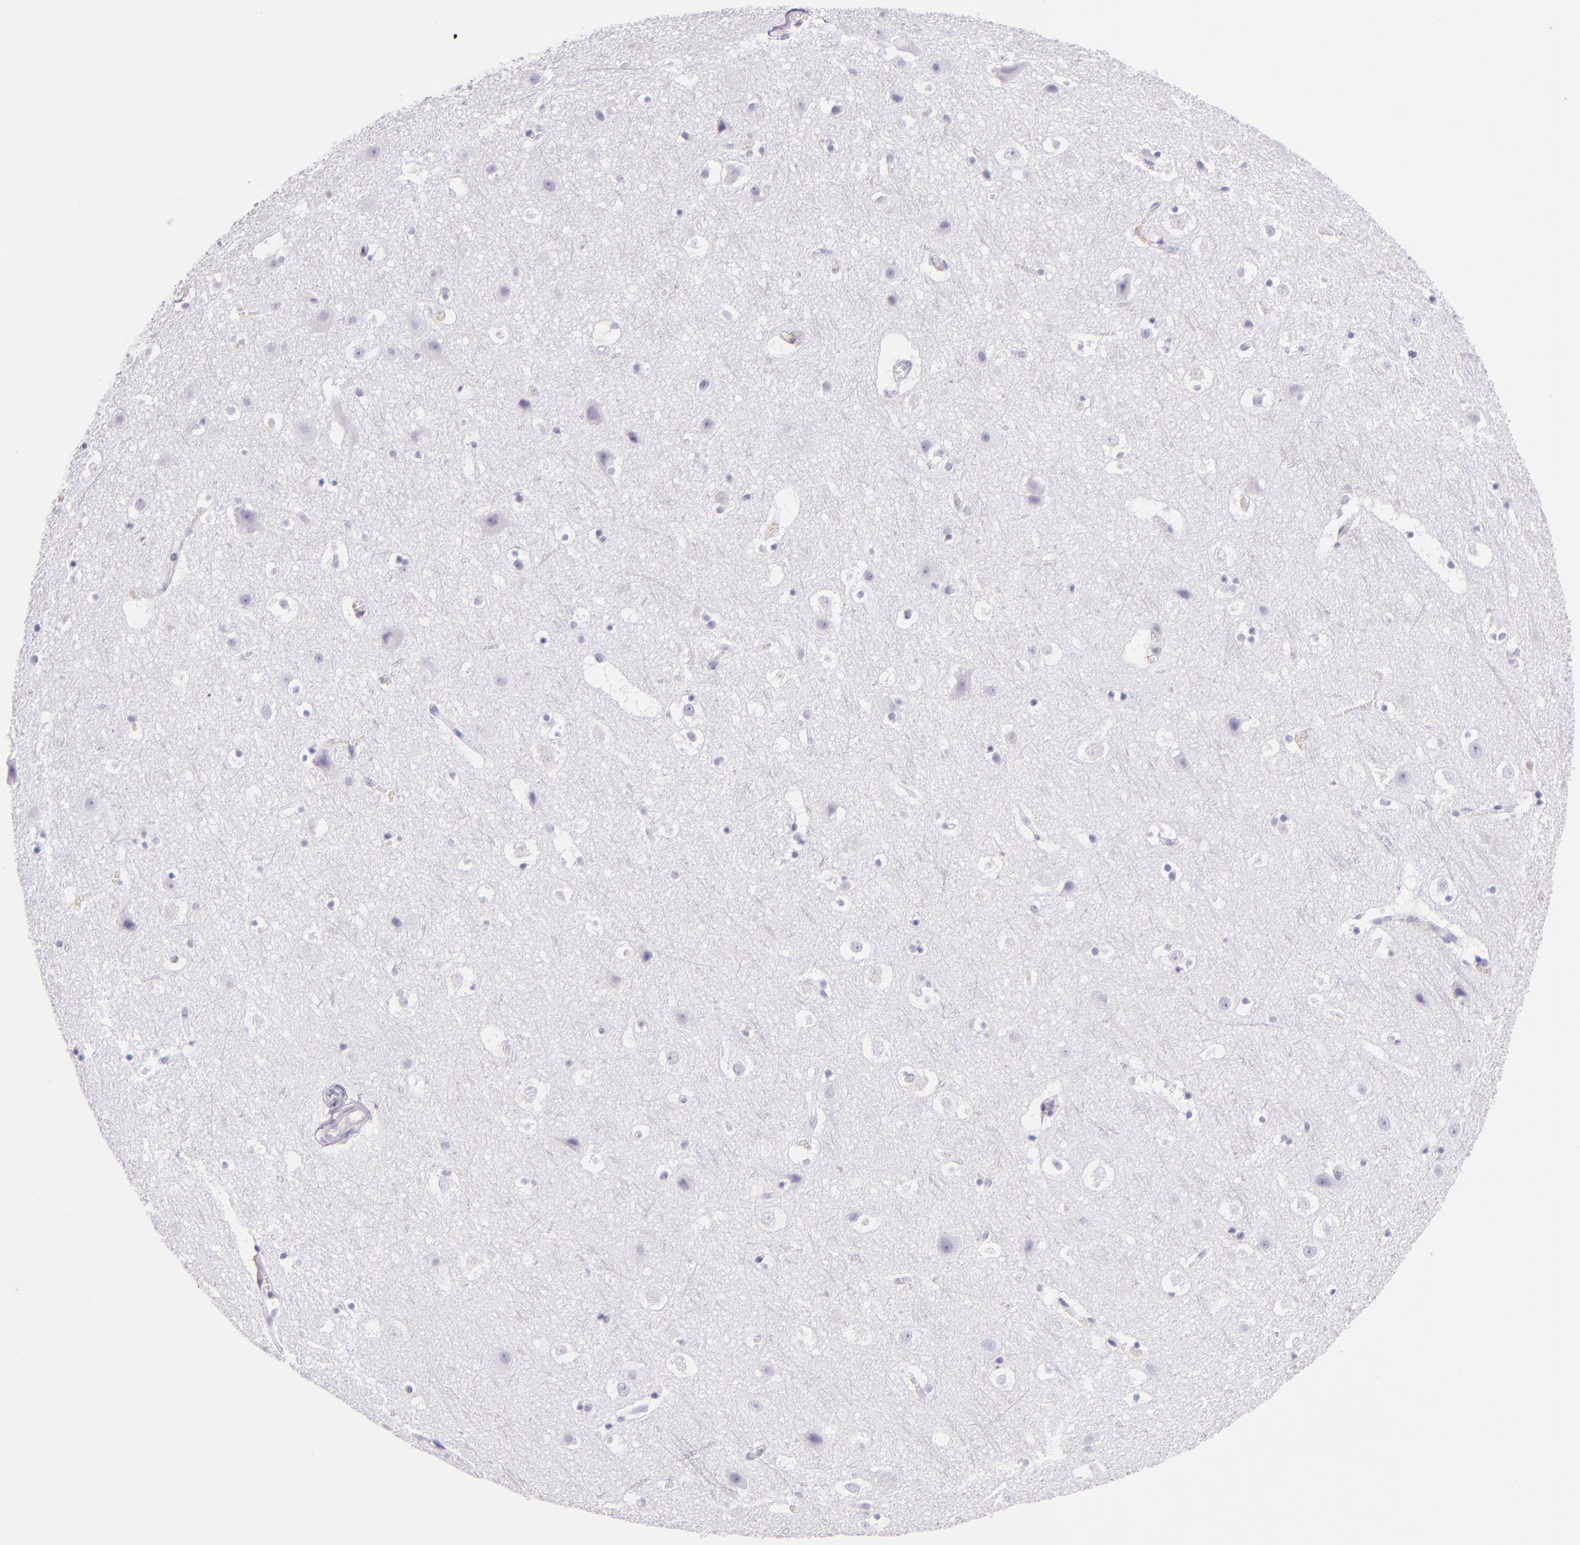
{"staining": {"intensity": "negative", "quantity": "none", "location": "none"}, "tissue": "cerebral cortex", "cell_type": "Endothelial cells", "image_type": "normal", "snomed": [{"axis": "morphology", "description": "Normal tissue, NOS"}, {"axis": "topography", "description": "Cerebral cortex"}], "caption": "The photomicrograph exhibits no staining of endothelial cells in benign cerebral cortex.", "gene": "CEACAM1", "patient": {"sex": "male", "age": 45}}